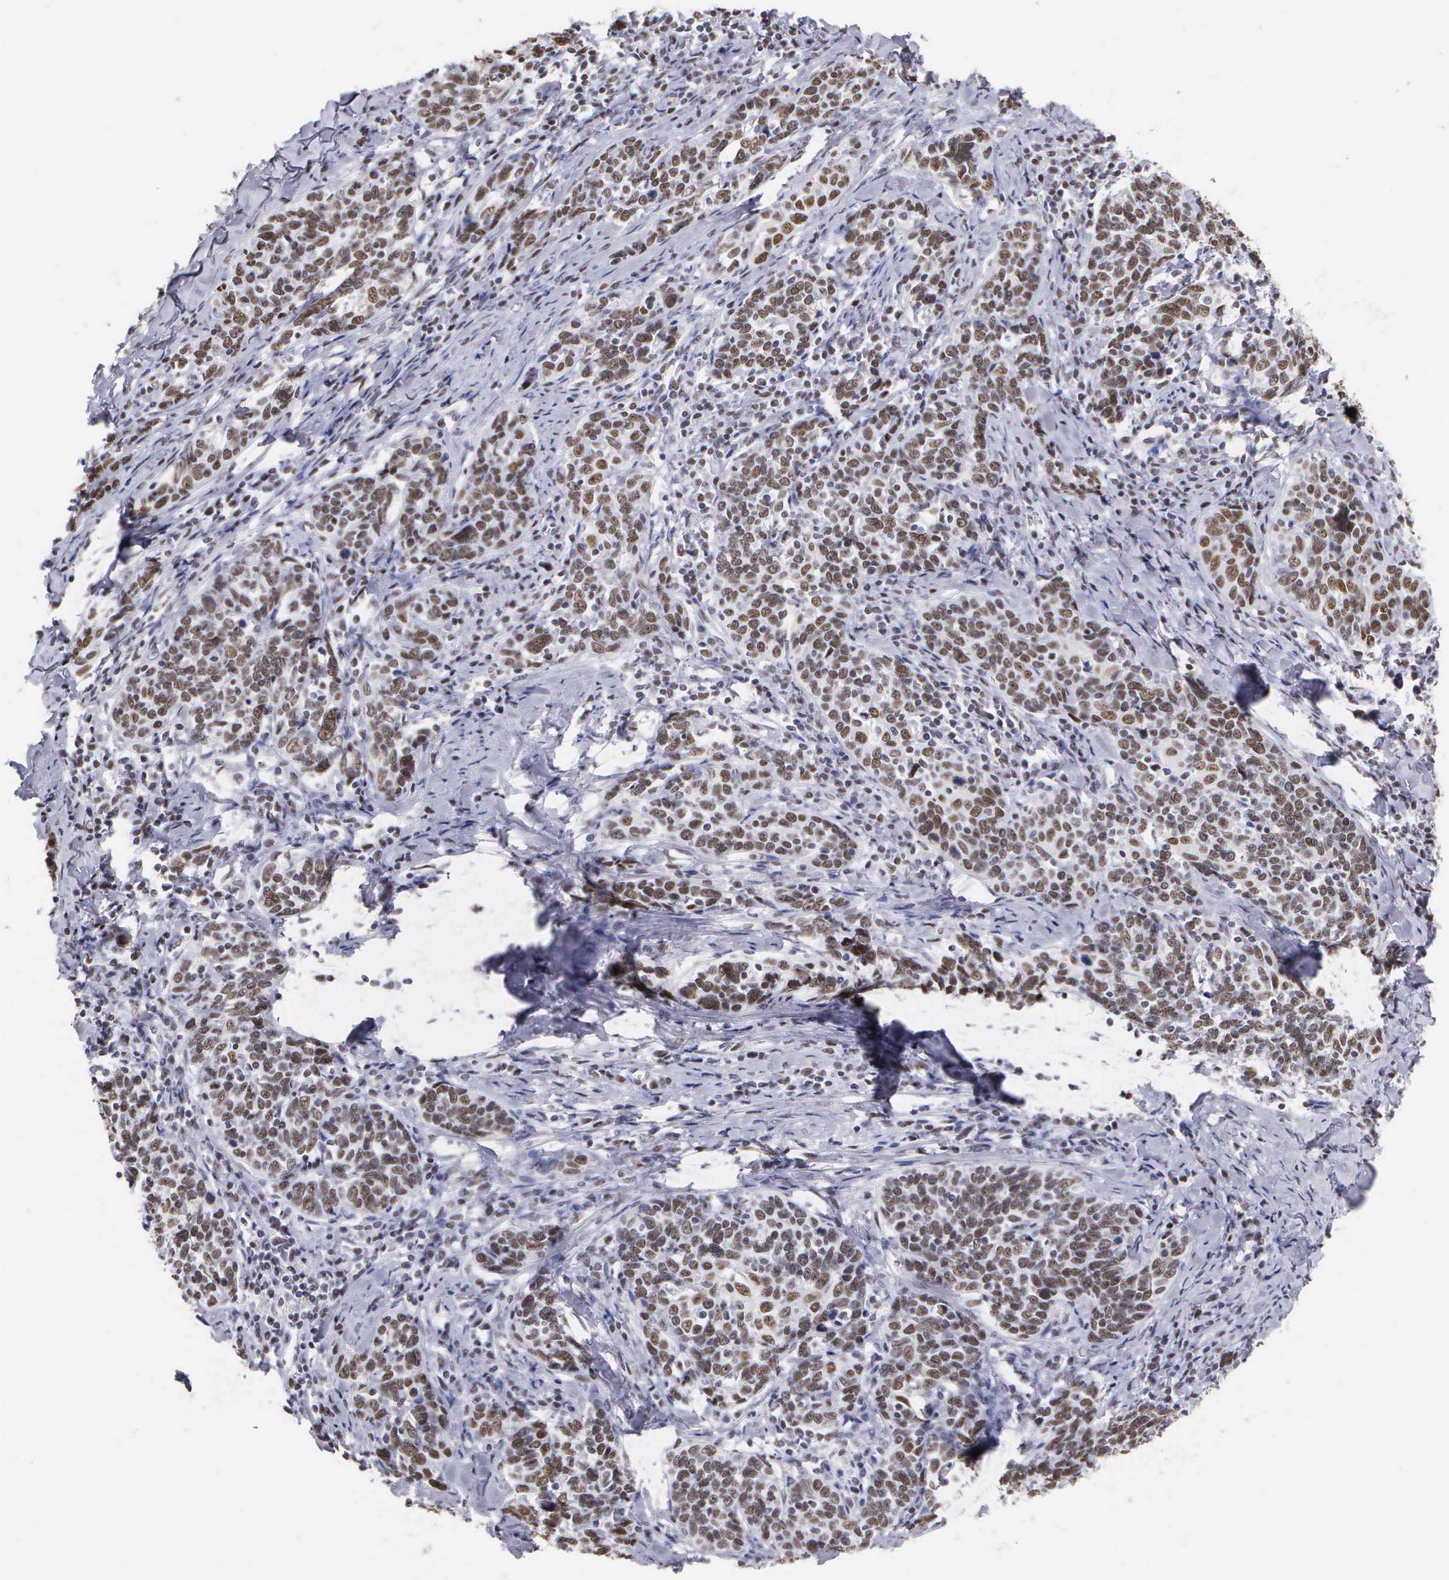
{"staining": {"intensity": "strong", "quantity": ">75%", "location": "nuclear"}, "tissue": "cervical cancer", "cell_type": "Tumor cells", "image_type": "cancer", "snomed": [{"axis": "morphology", "description": "Squamous cell carcinoma, NOS"}, {"axis": "topography", "description": "Cervix"}], "caption": "Immunohistochemistry (IHC) image of neoplastic tissue: cervical cancer stained using immunohistochemistry (IHC) exhibits high levels of strong protein expression localized specifically in the nuclear of tumor cells, appearing as a nuclear brown color.", "gene": "CSTF2", "patient": {"sex": "female", "age": 41}}